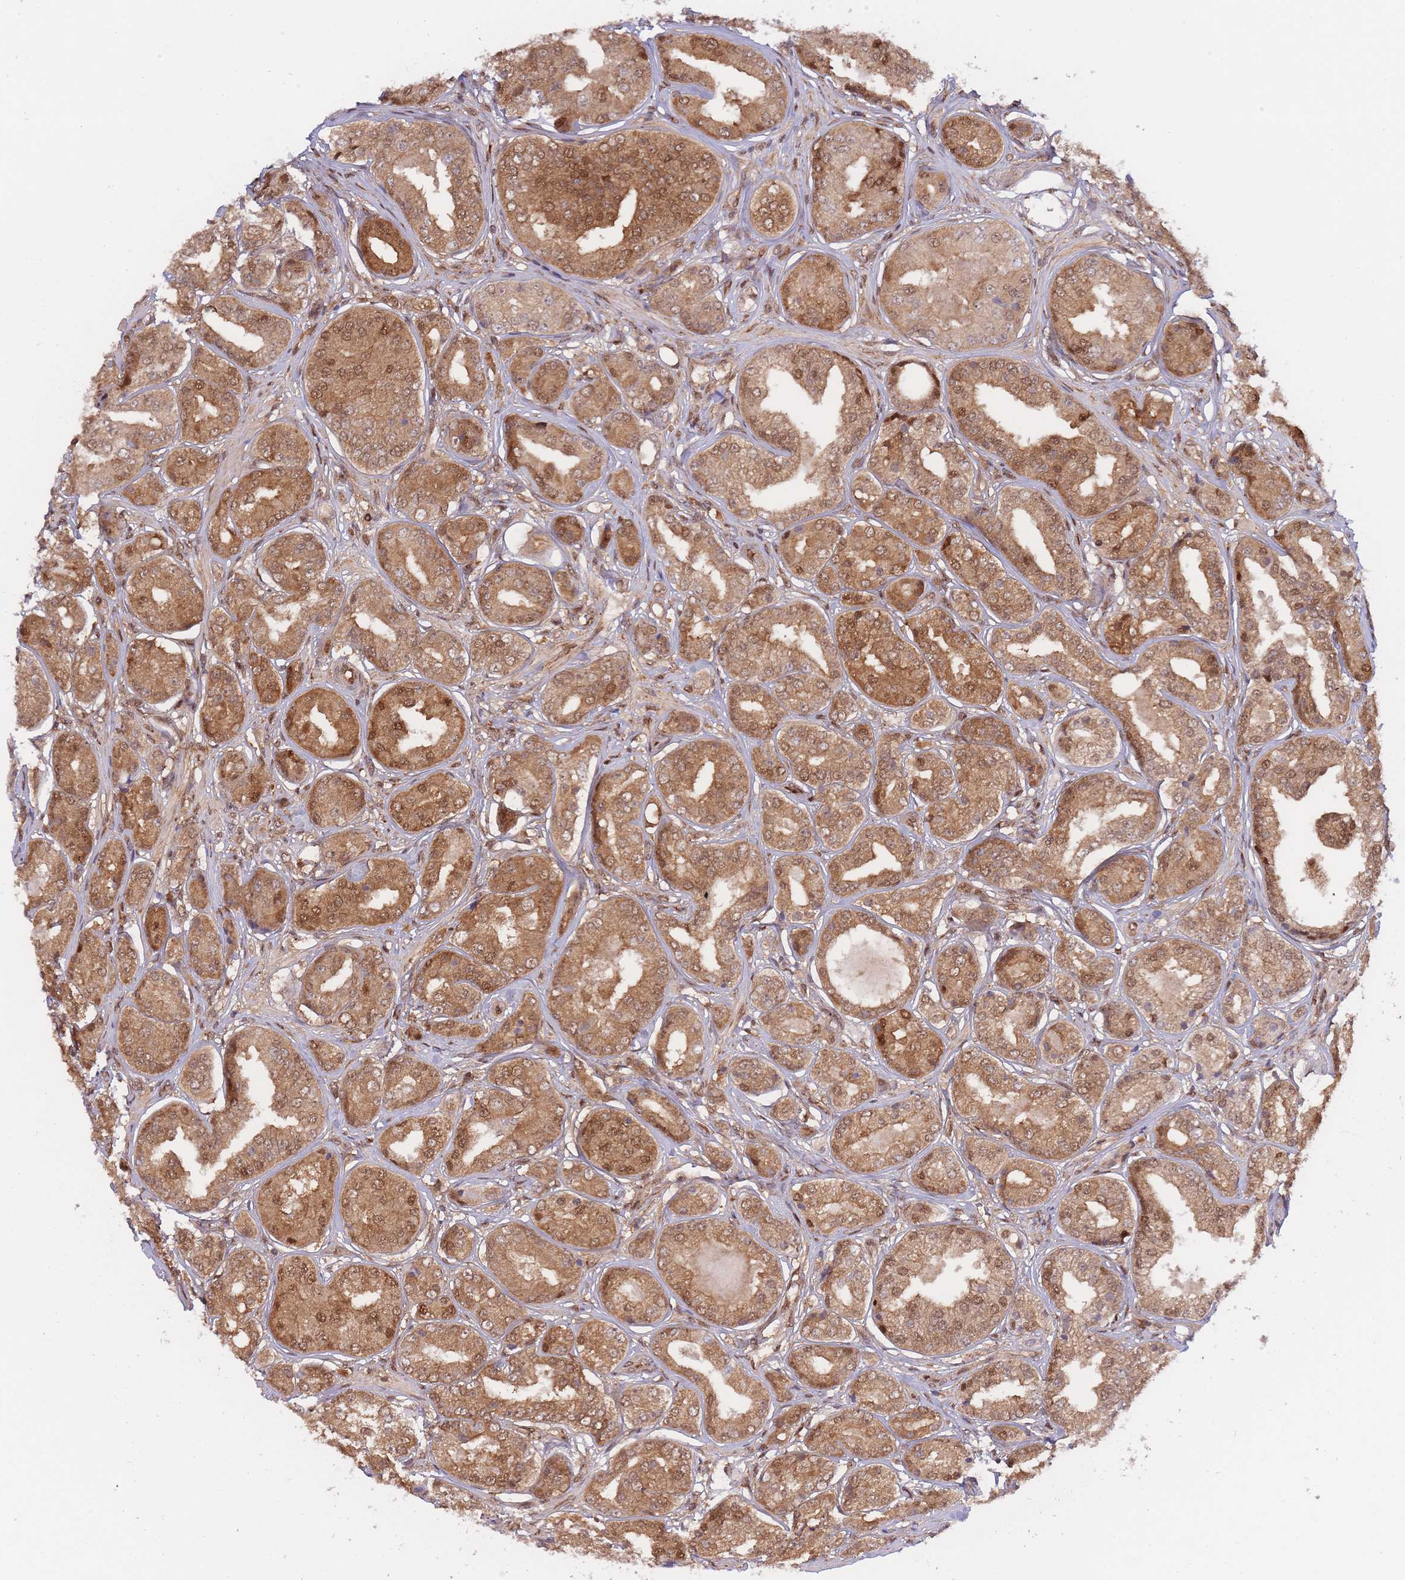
{"staining": {"intensity": "moderate", "quantity": ">75%", "location": "cytoplasmic/membranous,nuclear"}, "tissue": "prostate cancer", "cell_type": "Tumor cells", "image_type": "cancer", "snomed": [{"axis": "morphology", "description": "Adenocarcinoma, High grade"}, {"axis": "topography", "description": "Prostate"}], "caption": "This histopathology image shows IHC staining of prostate cancer (high-grade adenocarcinoma), with medium moderate cytoplasmic/membranous and nuclear expression in about >75% of tumor cells.", "gene": "NSFL1C", "patient": {"sex": "male", "age": 63}}